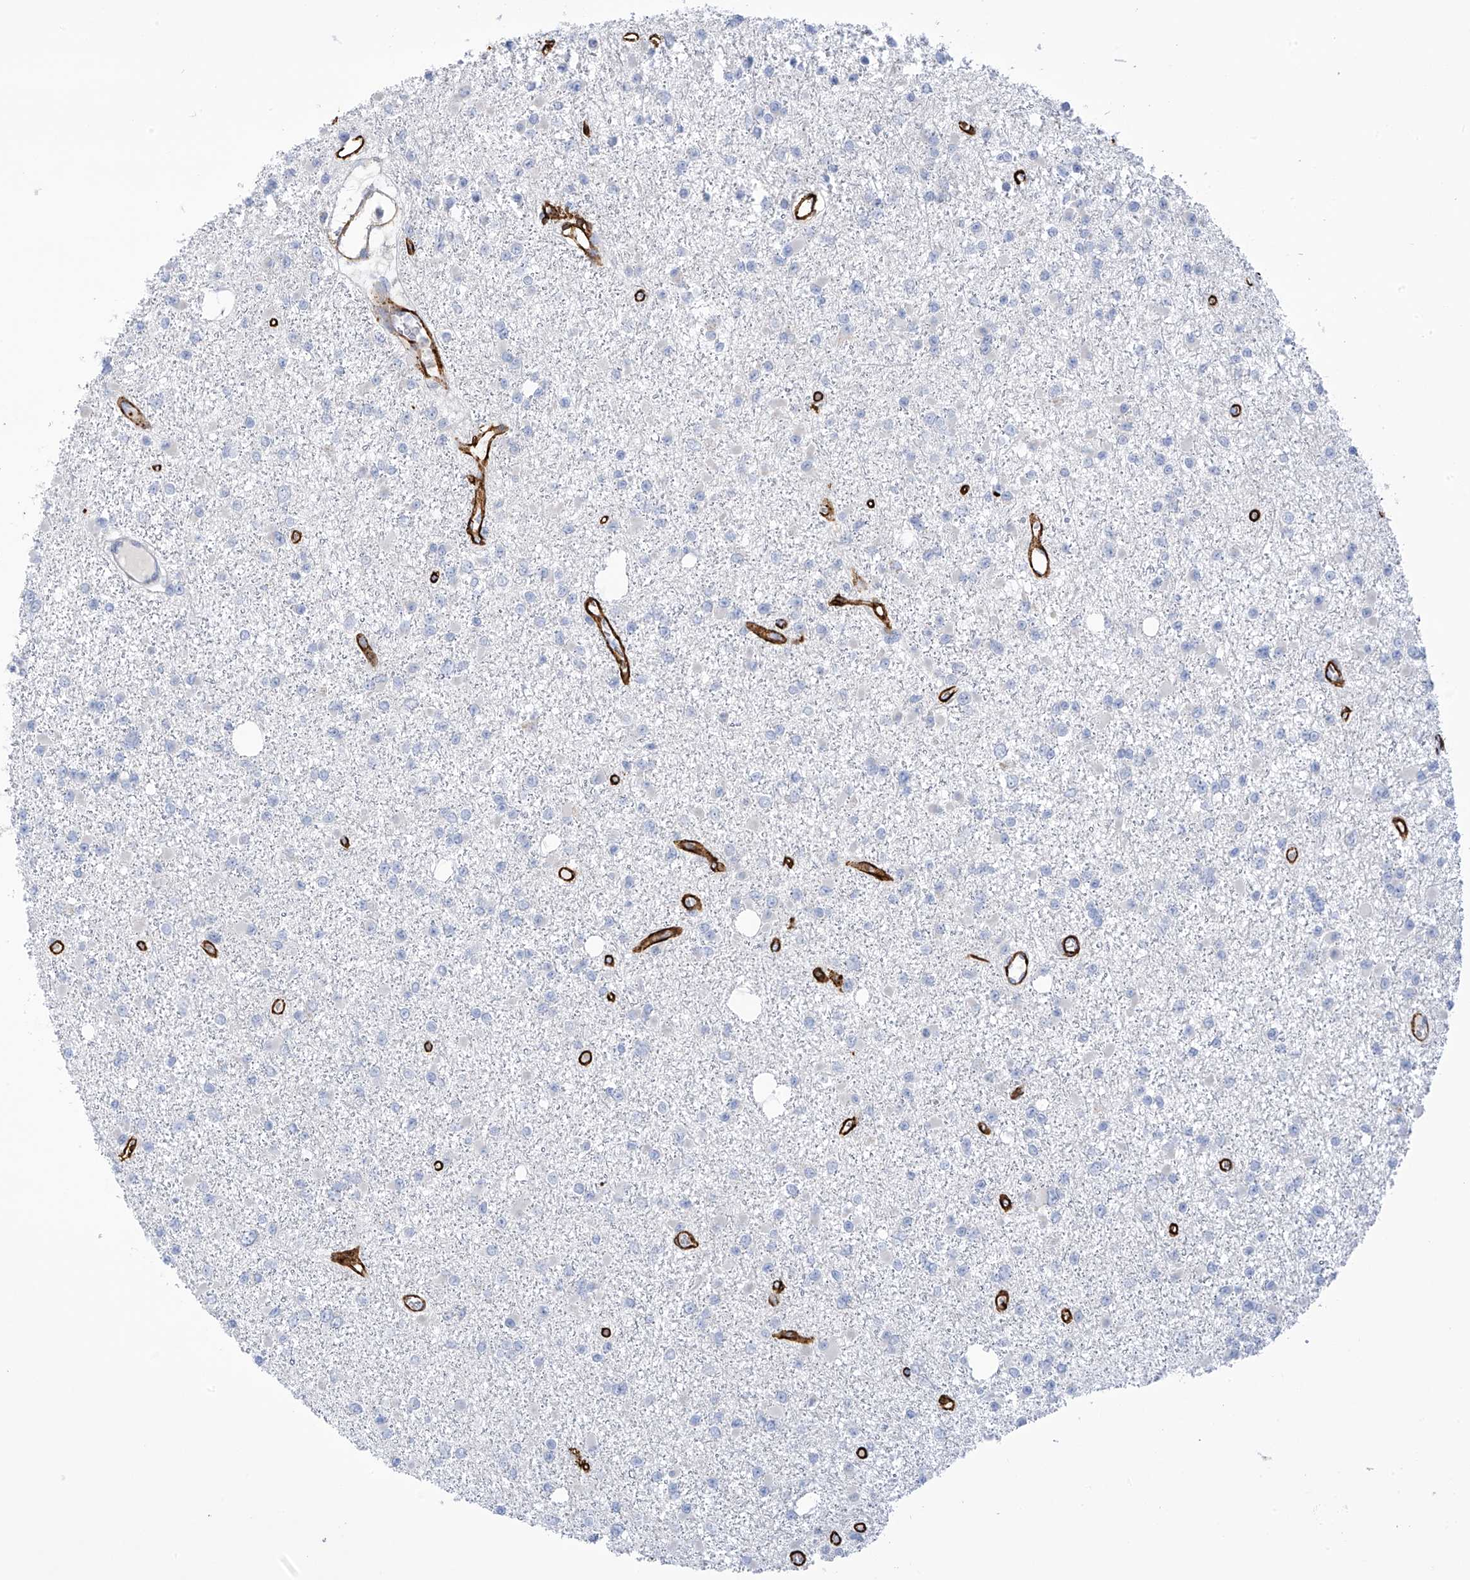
{"staining": {"intensity": "negative", "quantity": "none", "location": "none"}, "tissue": "glioma", "cell_type": "Tumor cells", "image_type": "cancer", "snomed": [{"axis": "morphology", "description": "Glioma, malignant, Low grade"}, {"axis": "topography", "description": "Brain"}], "caption": "Immunohistochemistry histopathology image of neoplastic tissue: glioma stained with DAB exhibits no significant protein expression in tumor cells.", "gene": "SLC6A12", "patient": {"sex": "female", "age": 22}}